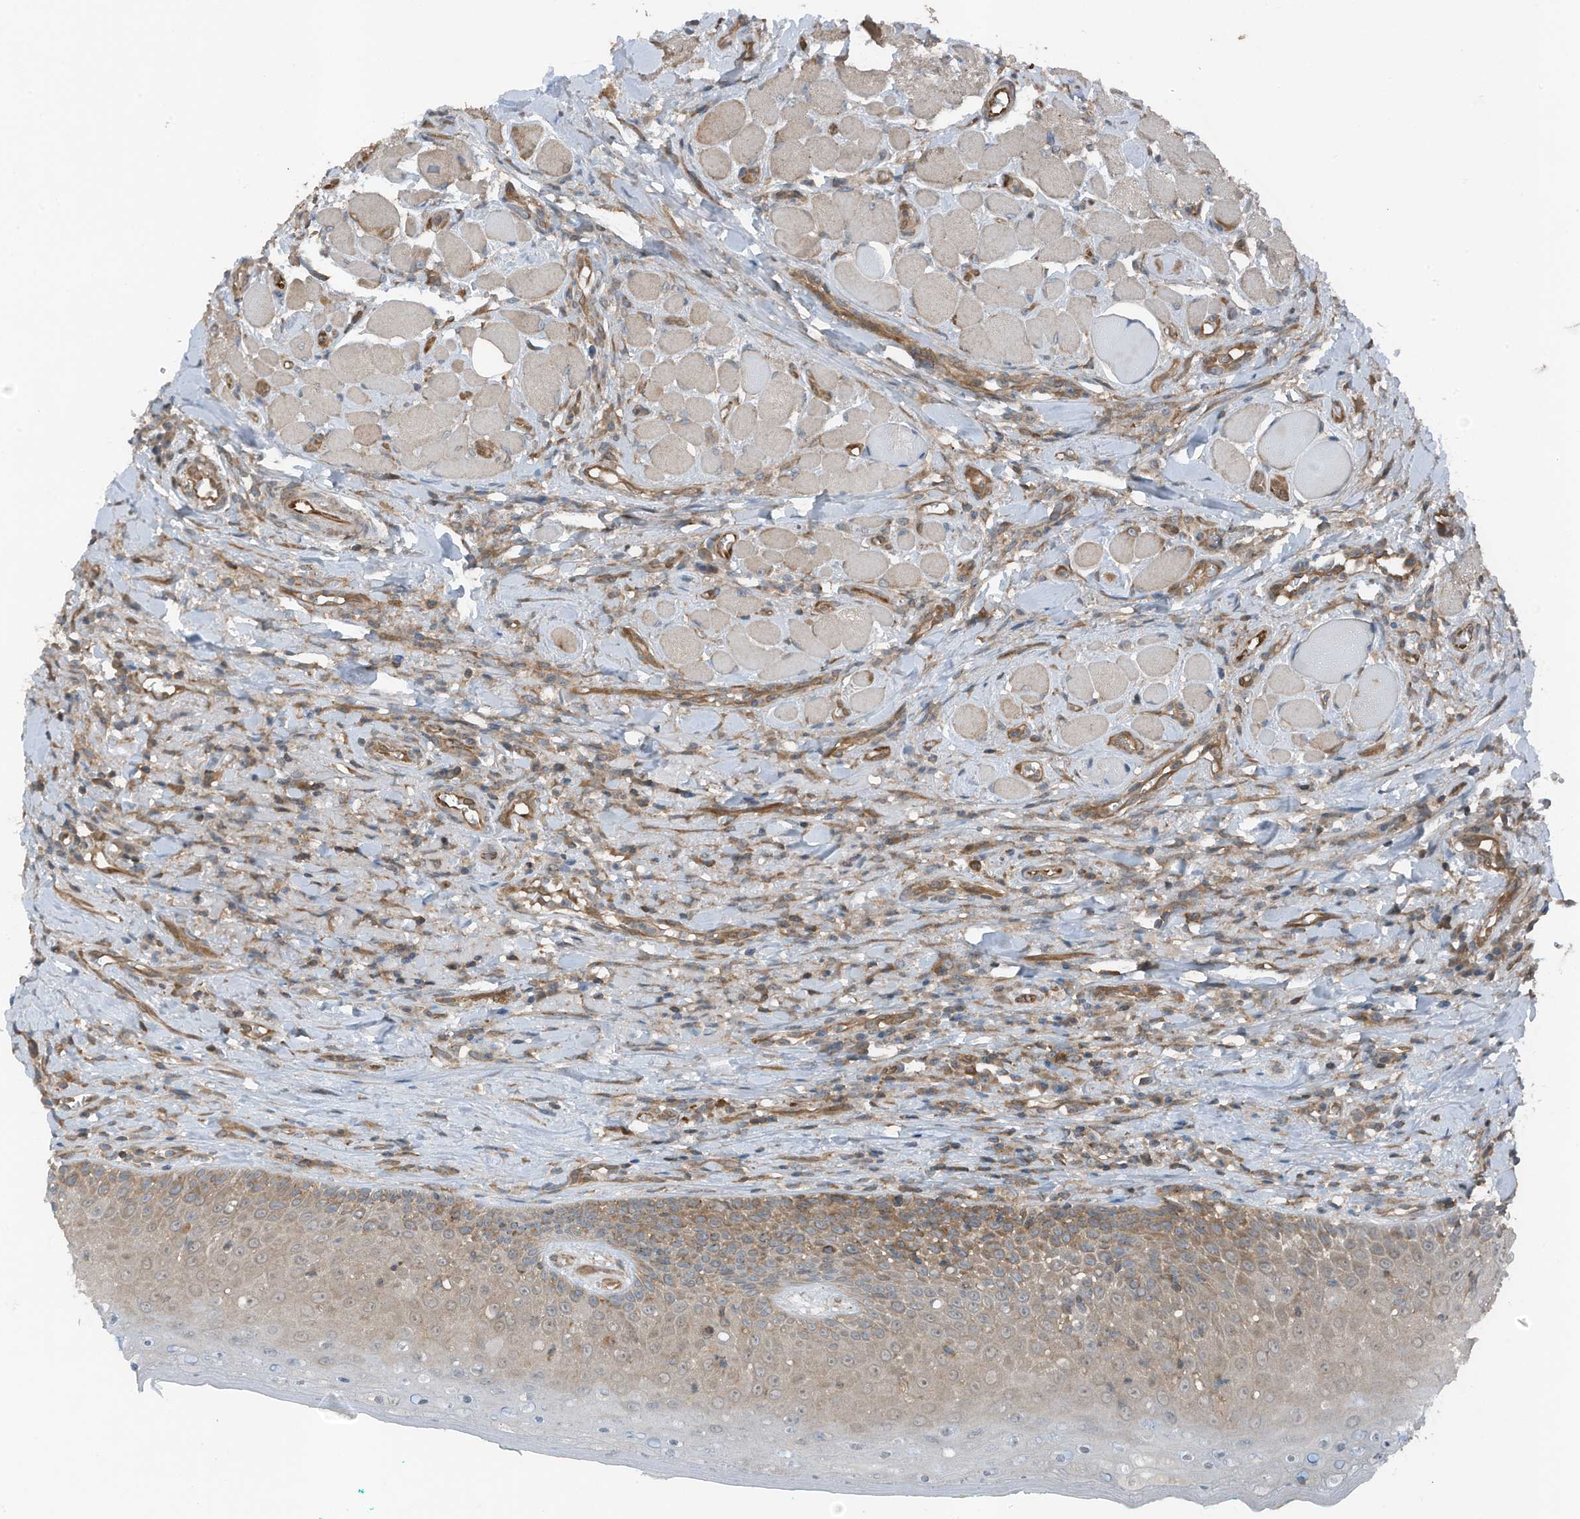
{"staining": {"intensity": "moderate", "quantity": ">75%", "location": "cytoplasmic/membranous"}, "tissue": "oral mucosa", "cell_type": "Squamous epithelial cells", "image_type": "normal", "snomed": [{"axis": "morphology", "description": "Normal tissue, NOS"}, {"axis": "topography", "description": "Oral tissue"}], "caption": "Protein staining of unremarkable oral mucosa demonstrates moderate cytoplasmic/membranous expression in approximately >75% of squamous epithelial cells.", "gene": "TXNDC9", "patient": {"sex": "female", "age": 70}}